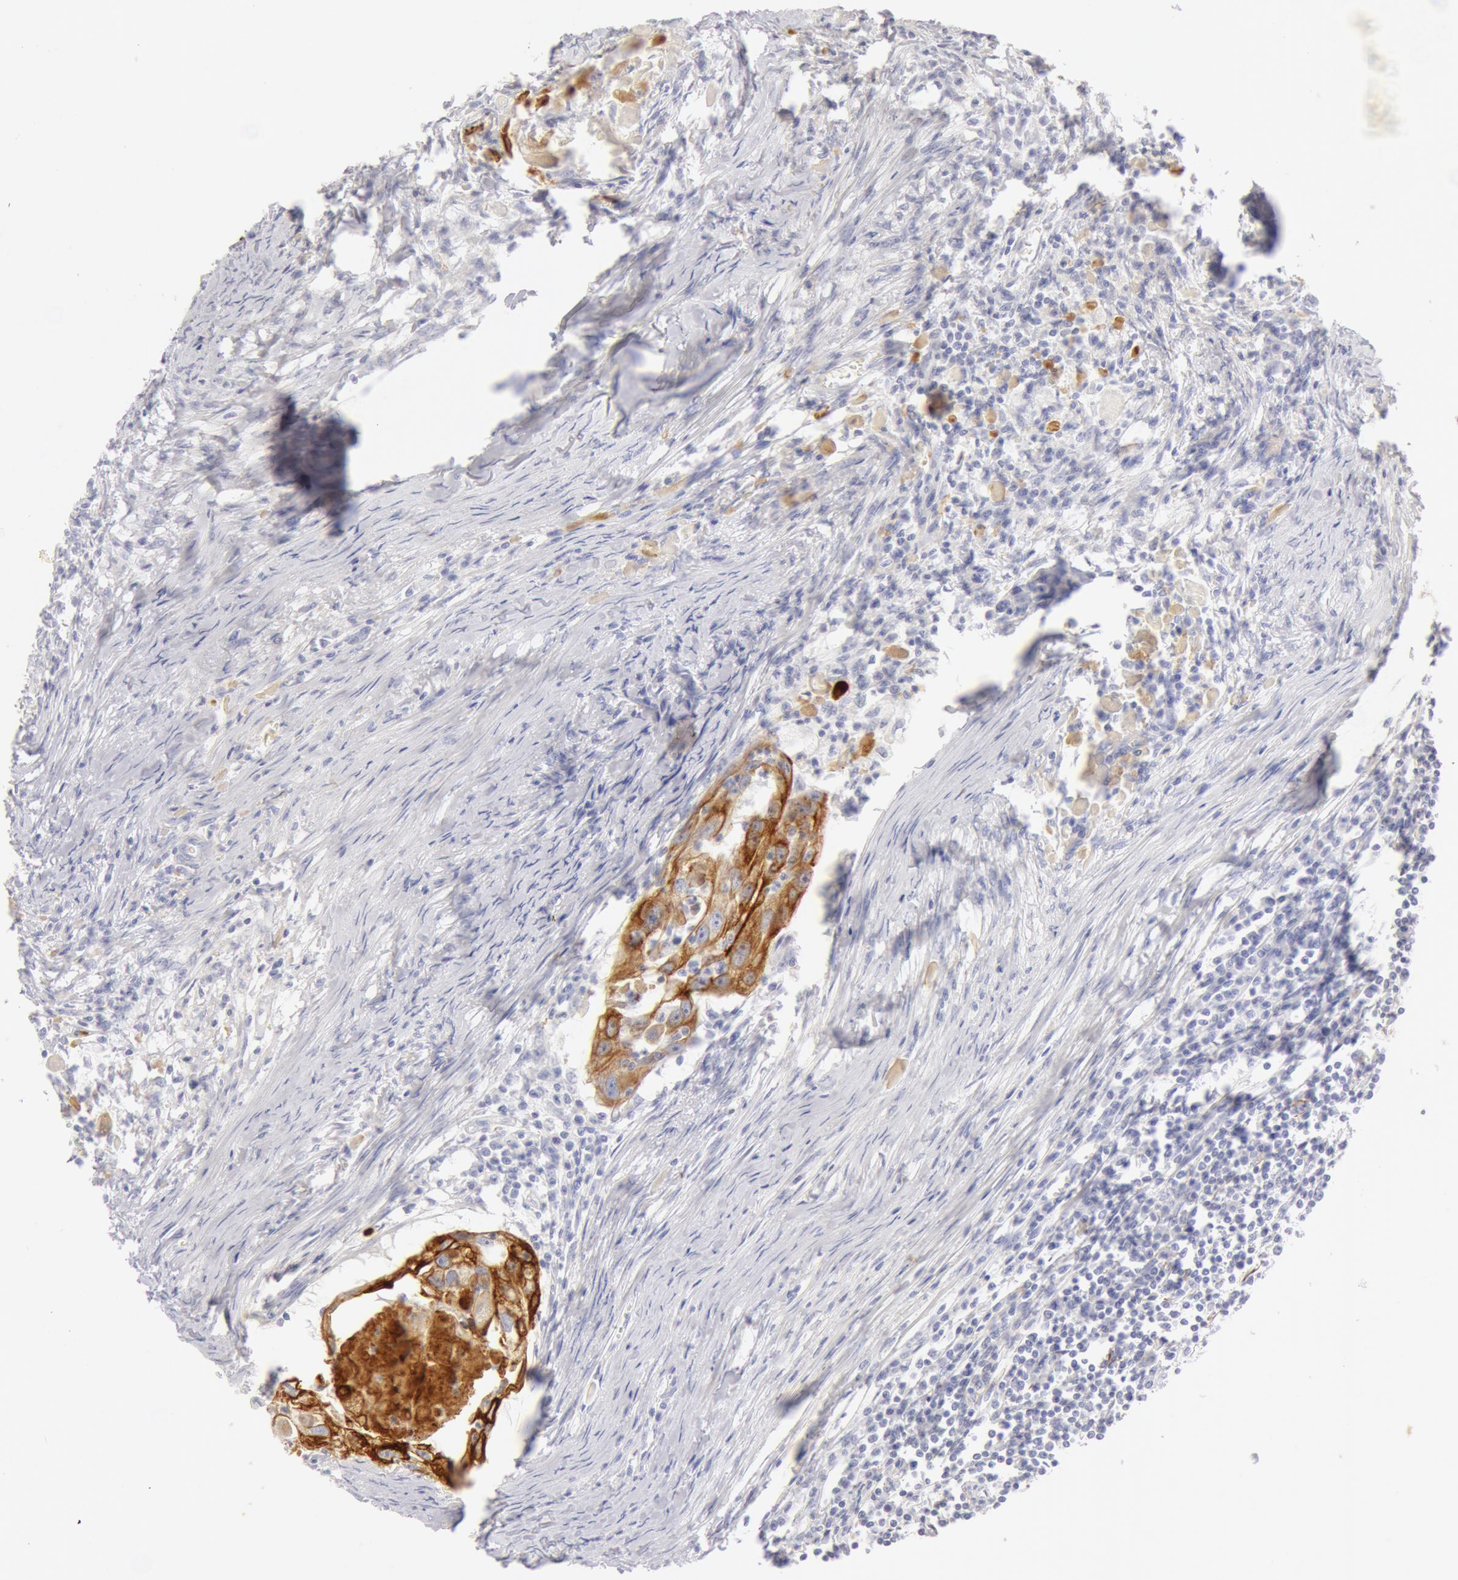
{"staining": {"intensity": "weak", "quantity": "25%-75%", "location": "cytoplasmic/membranous"}, "tissue": "head and neck cancer", "cell_type": "Tumor cells", "image_type": "cancer", "snomed": [{"axis": "morphology", "description": "Squamous cell carcinoma, NOS"}, {"axis": "topography", "description": "Head-Neck"}], "caption": "A photomicrograph of human head and neck cancer stained for a protein shows weak cytoplasmic/membranous brown staining in tumor cells.", "gene": "KRT8", "patient": {"sex": "male", "age": 64}}